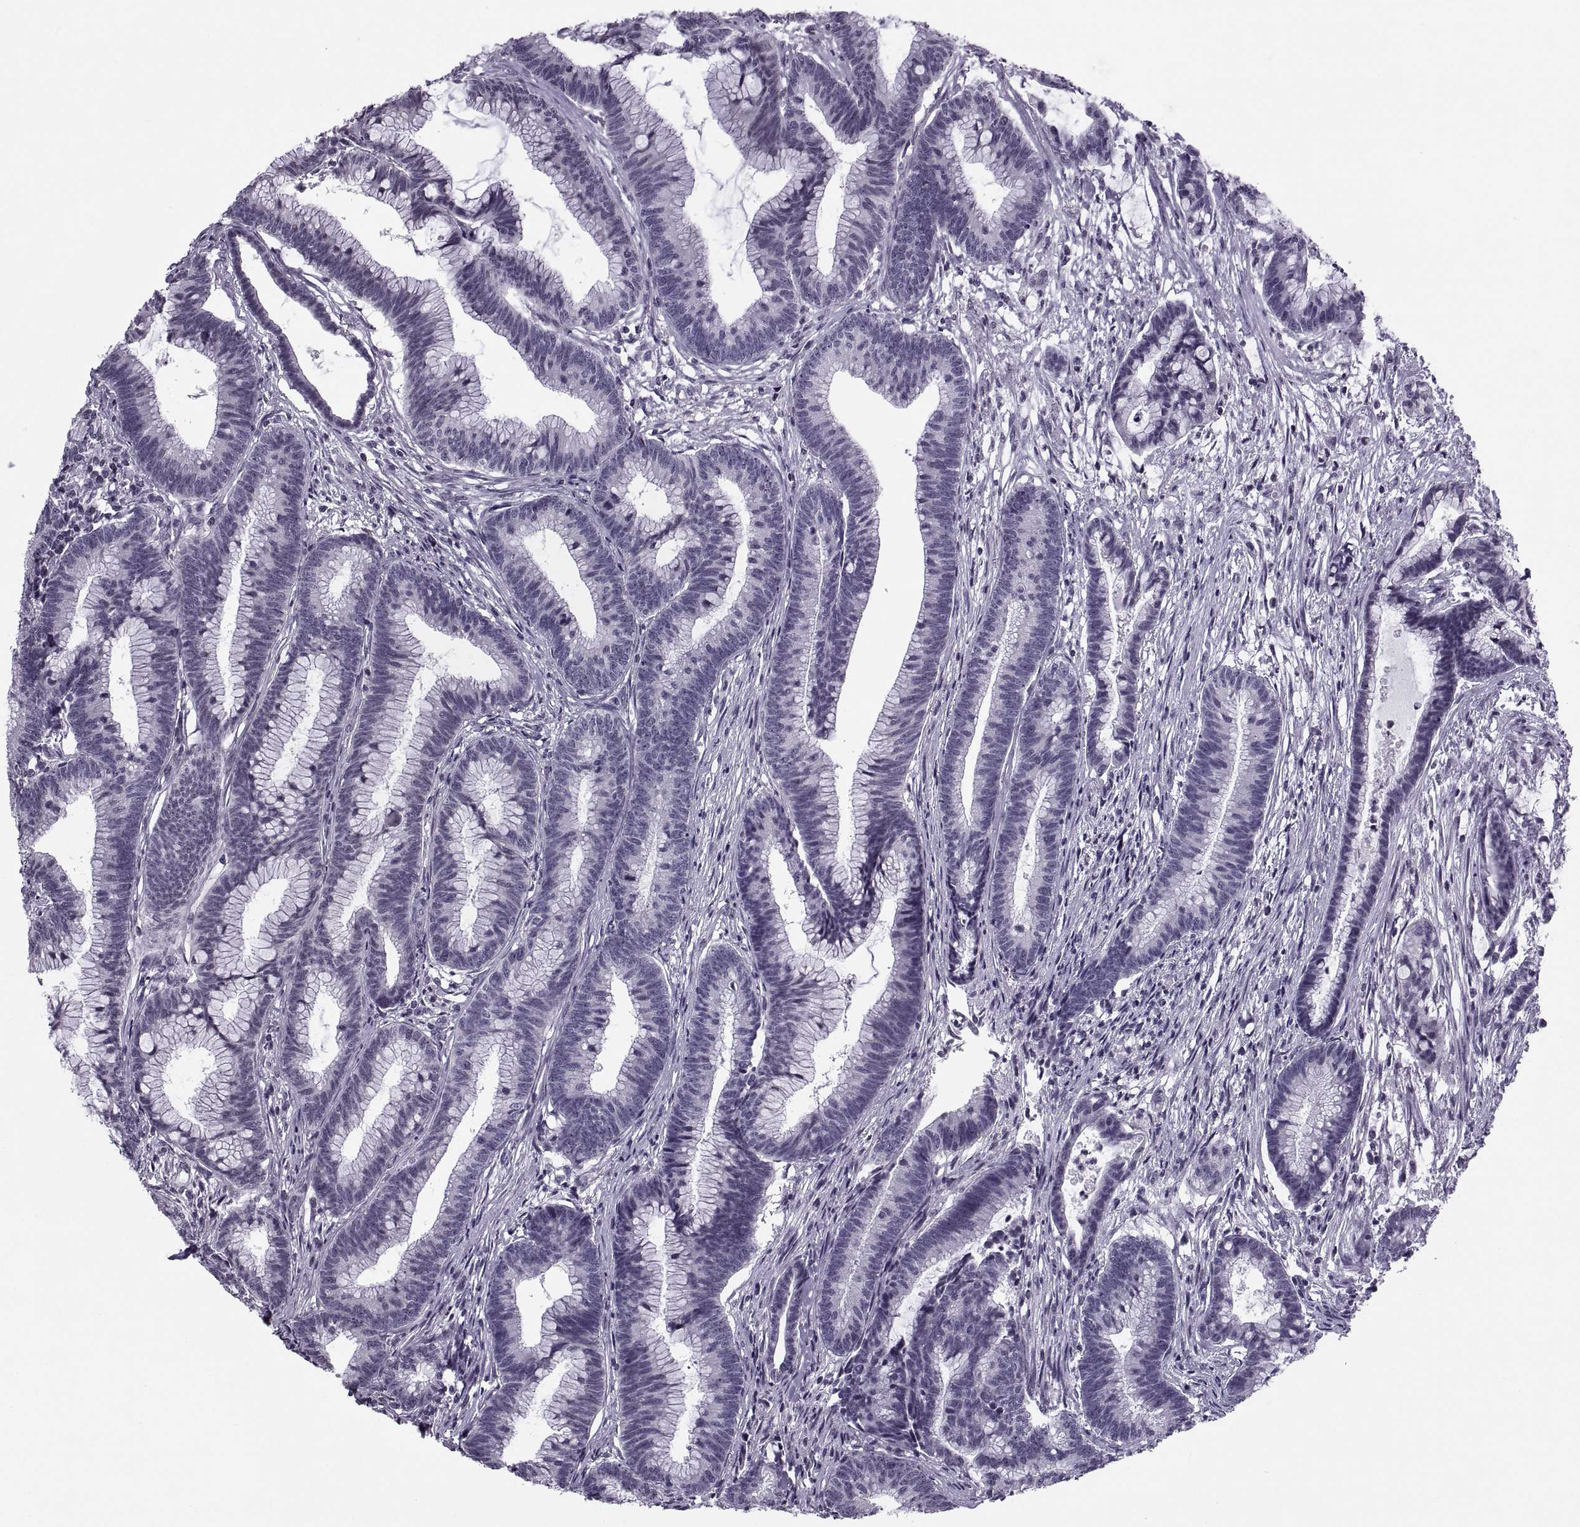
{"staining": {"intensity": "negative", "quantity": "none", "location": "none"}, "tissue": "colorectal cancer", "cell_type": "Tumor cells", "image_type": "cancer", "snomed": [{"axis": "morphology", "description": "Adenocarcinoma, NOS"}, {"axis": "topography", "description": "Colon"}], "caption": "A high-resolution micrograph shows immunohistochemistry (IHC) staining of colorectal cancer (adenocarcinoma), which exhibits no significant staining in tumor cells.", "gene": "H1-8", "patient": {"sex": "female", "age": 78}}